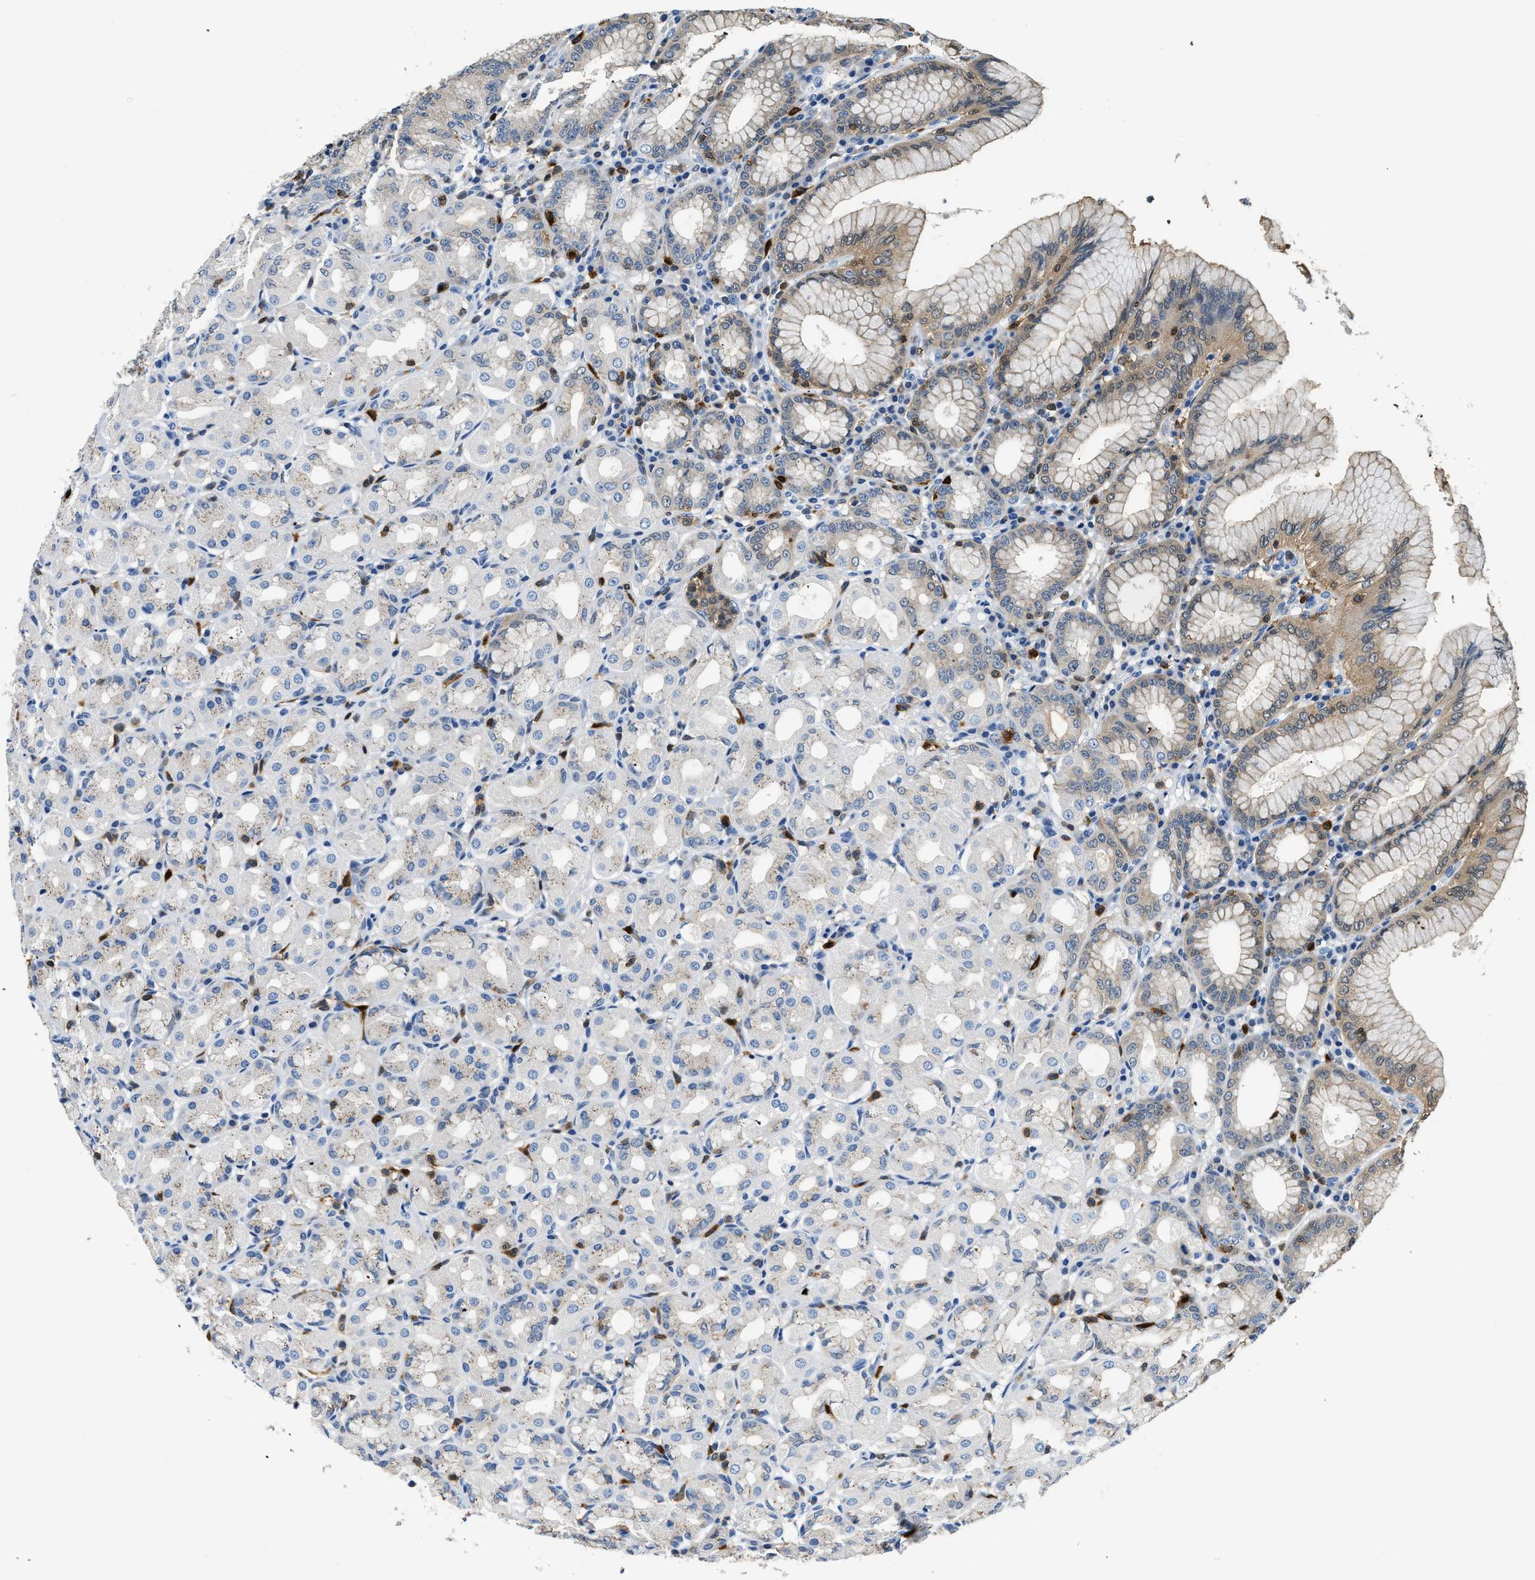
{"staining": {"intensity": "weak", "quantity": "25%-75%", "location": "cytoplasmic/membranous"}, "tissue": "stomach", "cell_type": "Glandular cells", "image_type": "normal", "snomed": [{"axis": "morphology", "description": "Normal tissue, NOS"}, {"axis": "topography", "description": "Stomach"}, {"axis": "topography", "description": "Stomach, lower"}], "caption": "IHC histopathology image of normal stomach: human stomach stained using immunohistochemistry (IHC) reveals low levels of weak protein expression localized specifically in the cytoplasmic/membranous of glandular cells, appearing as a cytoplasmic/membranous brown color.", "gene": "CAPG", "patient": {"sex": "female", "age": 56}}